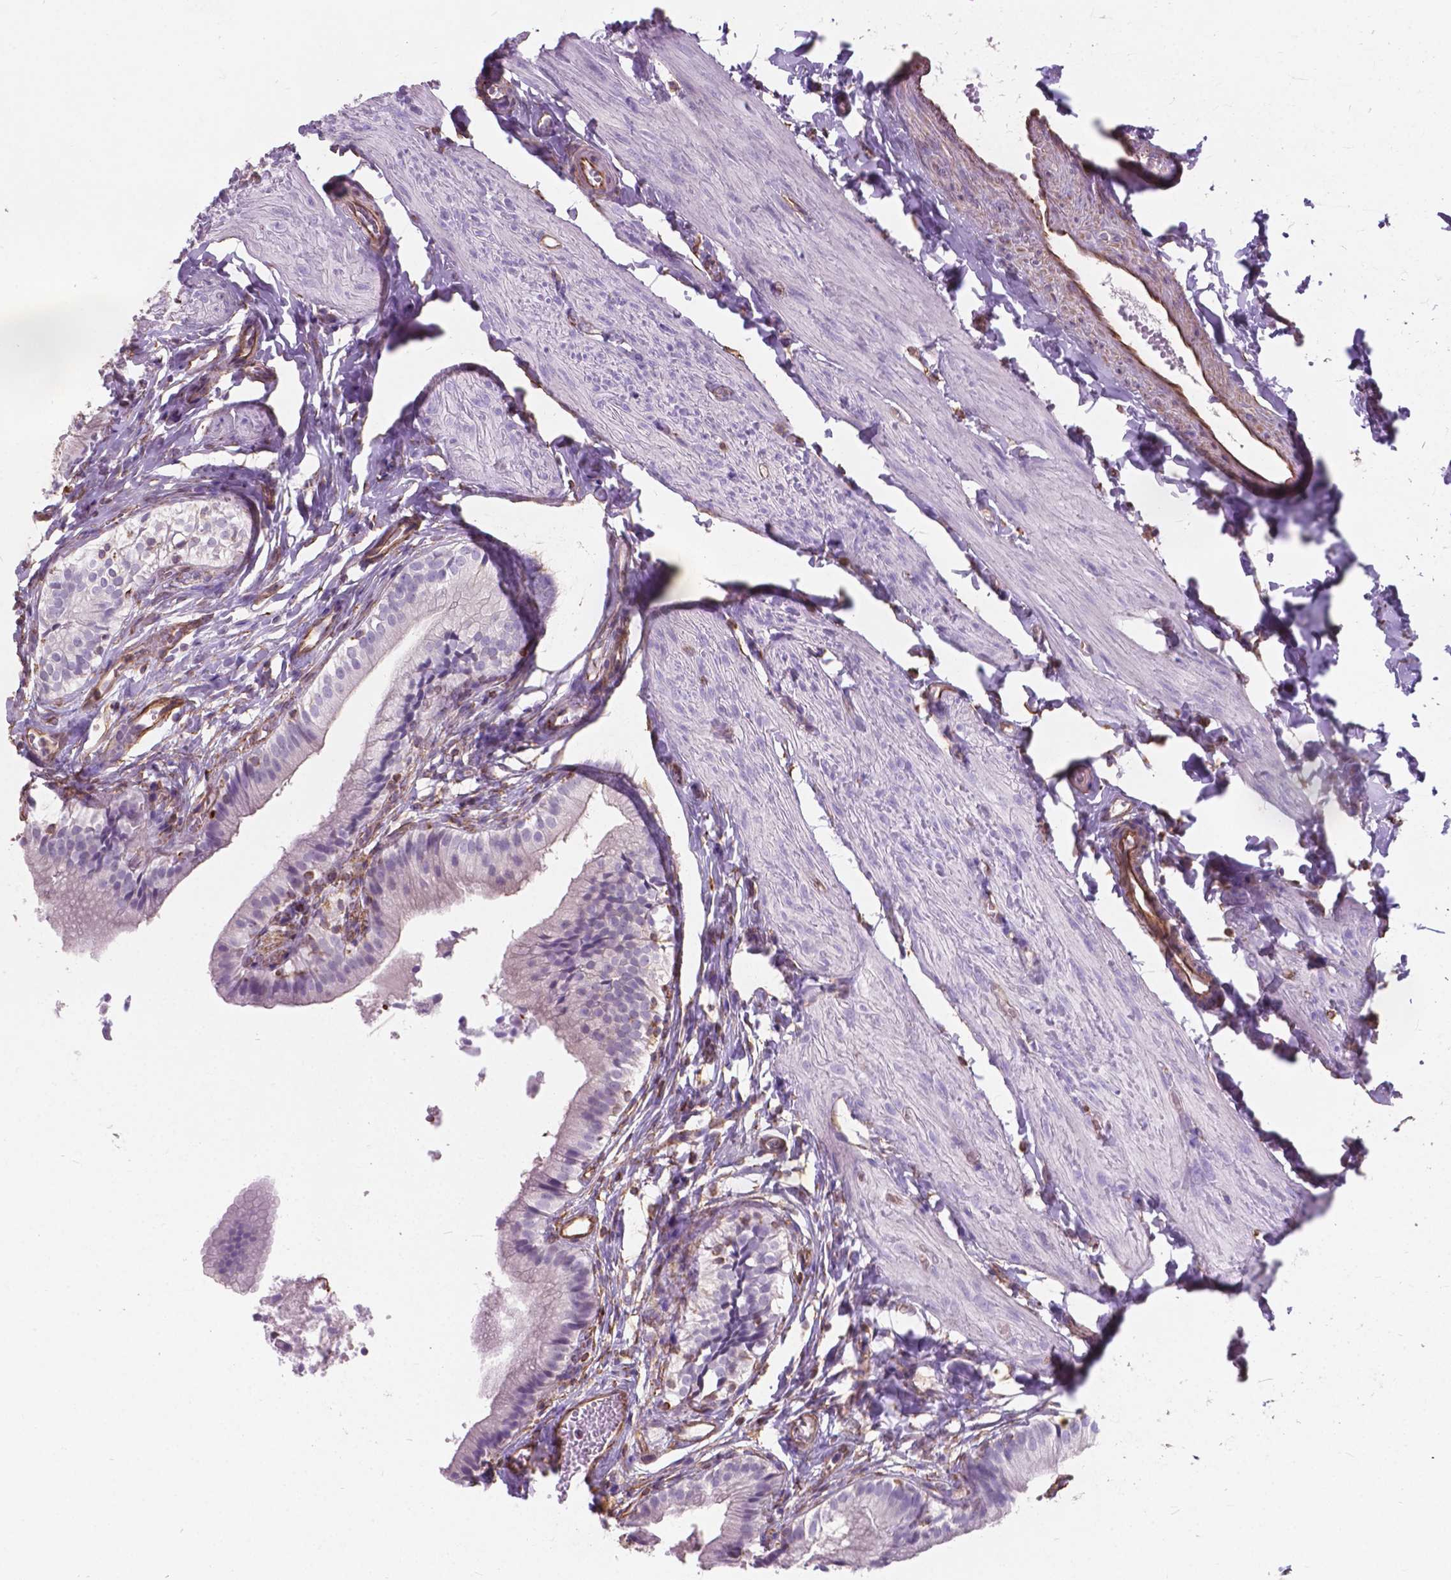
{"staining": {"intensity": "negative", "quantity": "none", "location": "none"}, "tissue": "gallbladder", "cell_type": "Glandular cells", "image_type": "normal", "snomed": [{"axis": "morphology", "description": "Normal tissue, NOS"}, {"axis": "topography", "description": "Gallbladder"}], "caption": "Protein analysis of normal gallbladder displays no significant positivity in glandular cells. Nuclei are stained in blue.", "gene": "AMOT", "patient": {"sex": "female", "age": 47}}